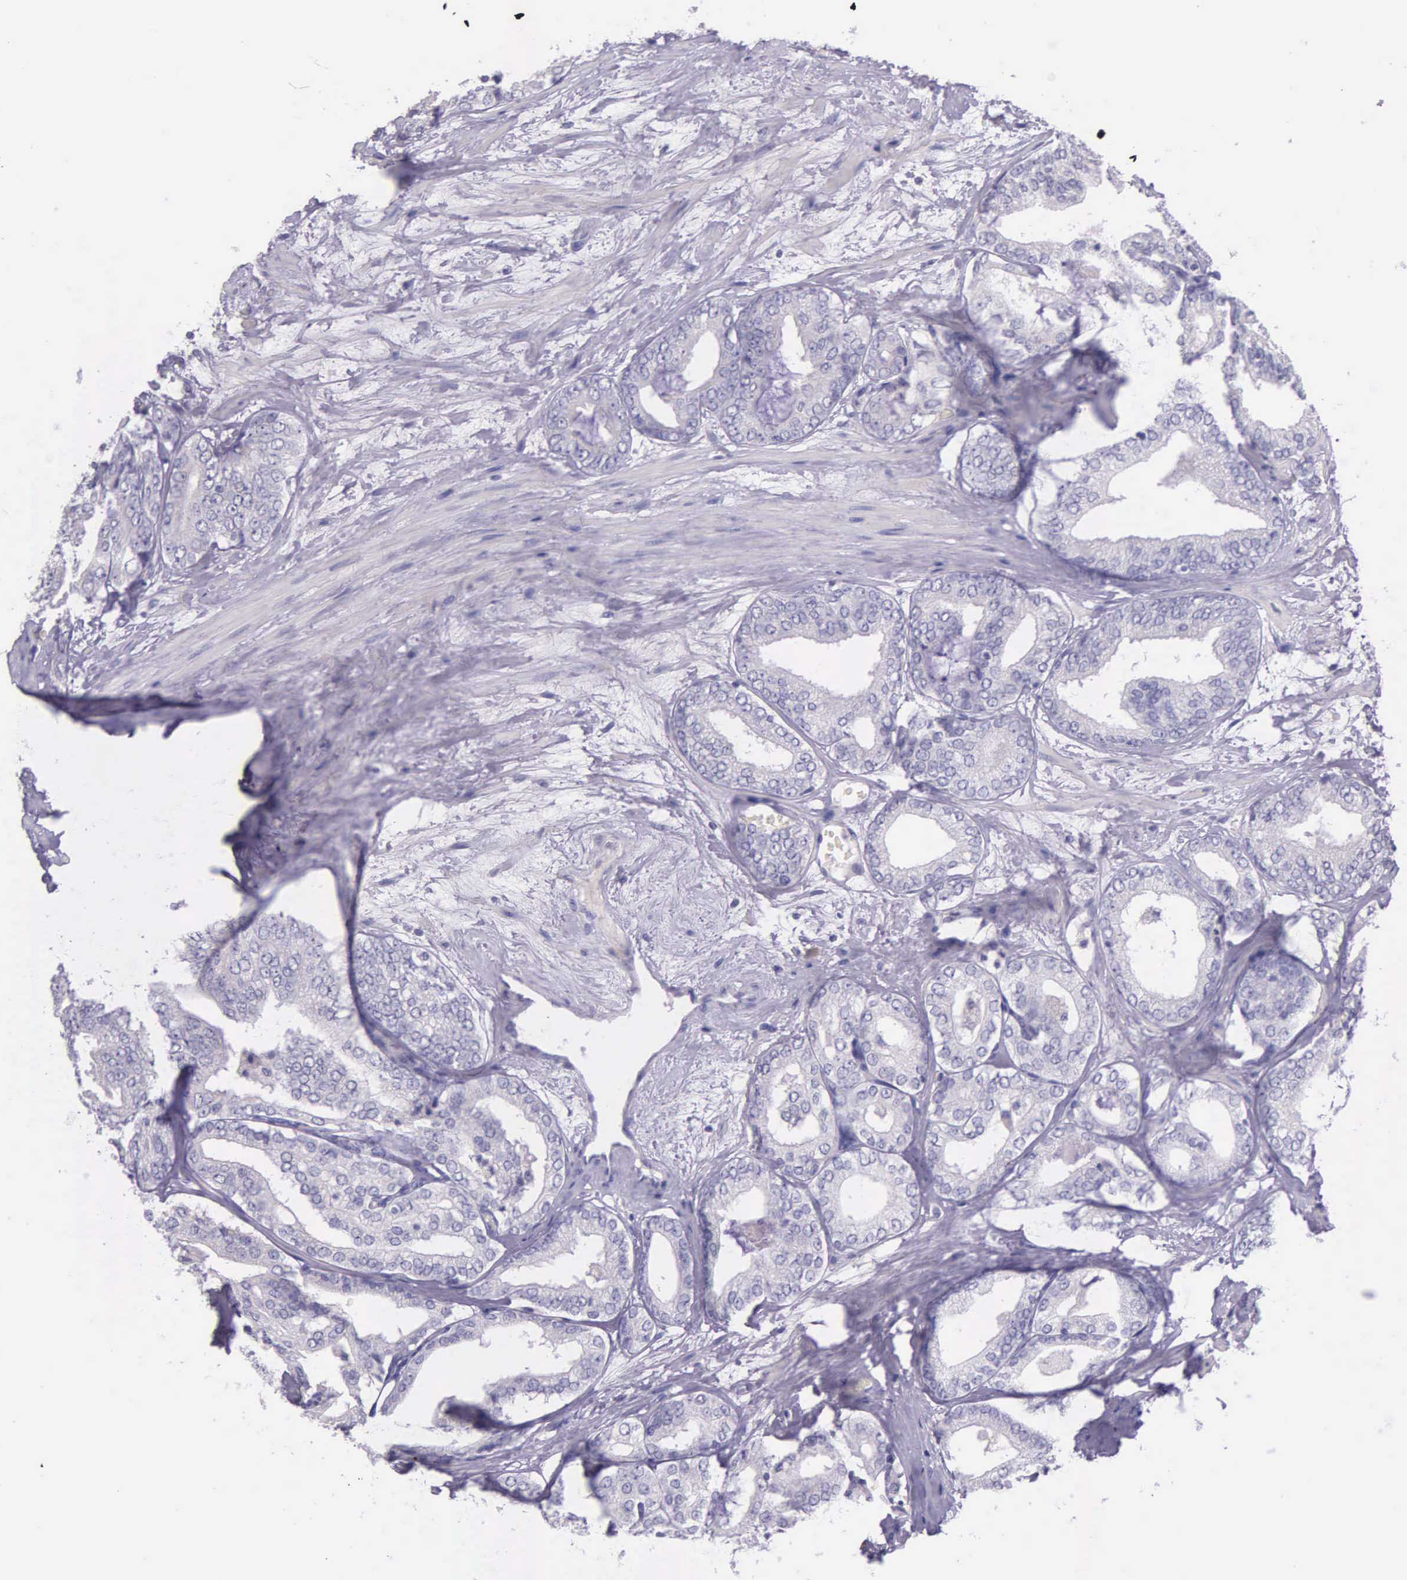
{"staining": {"intensity": "negative", "quantity": "none", "location": "none"}, "tissue": "prostate cancer", "cell_type": "Tumor cells", "image_type": "cancer", "snomed": [{"axis": "morphology", "description": "Adenocarcinoma, Medium grade"}, {"axis": "topography", "description": "Prostate"}], "caption": "Medium-grade adenocarcinoma (prostate) was stained to show a protein in brown. There is no significant expression in tumor cells.", "gene": "THSD7A", "patient": {"sex": "male", "age": 79}}